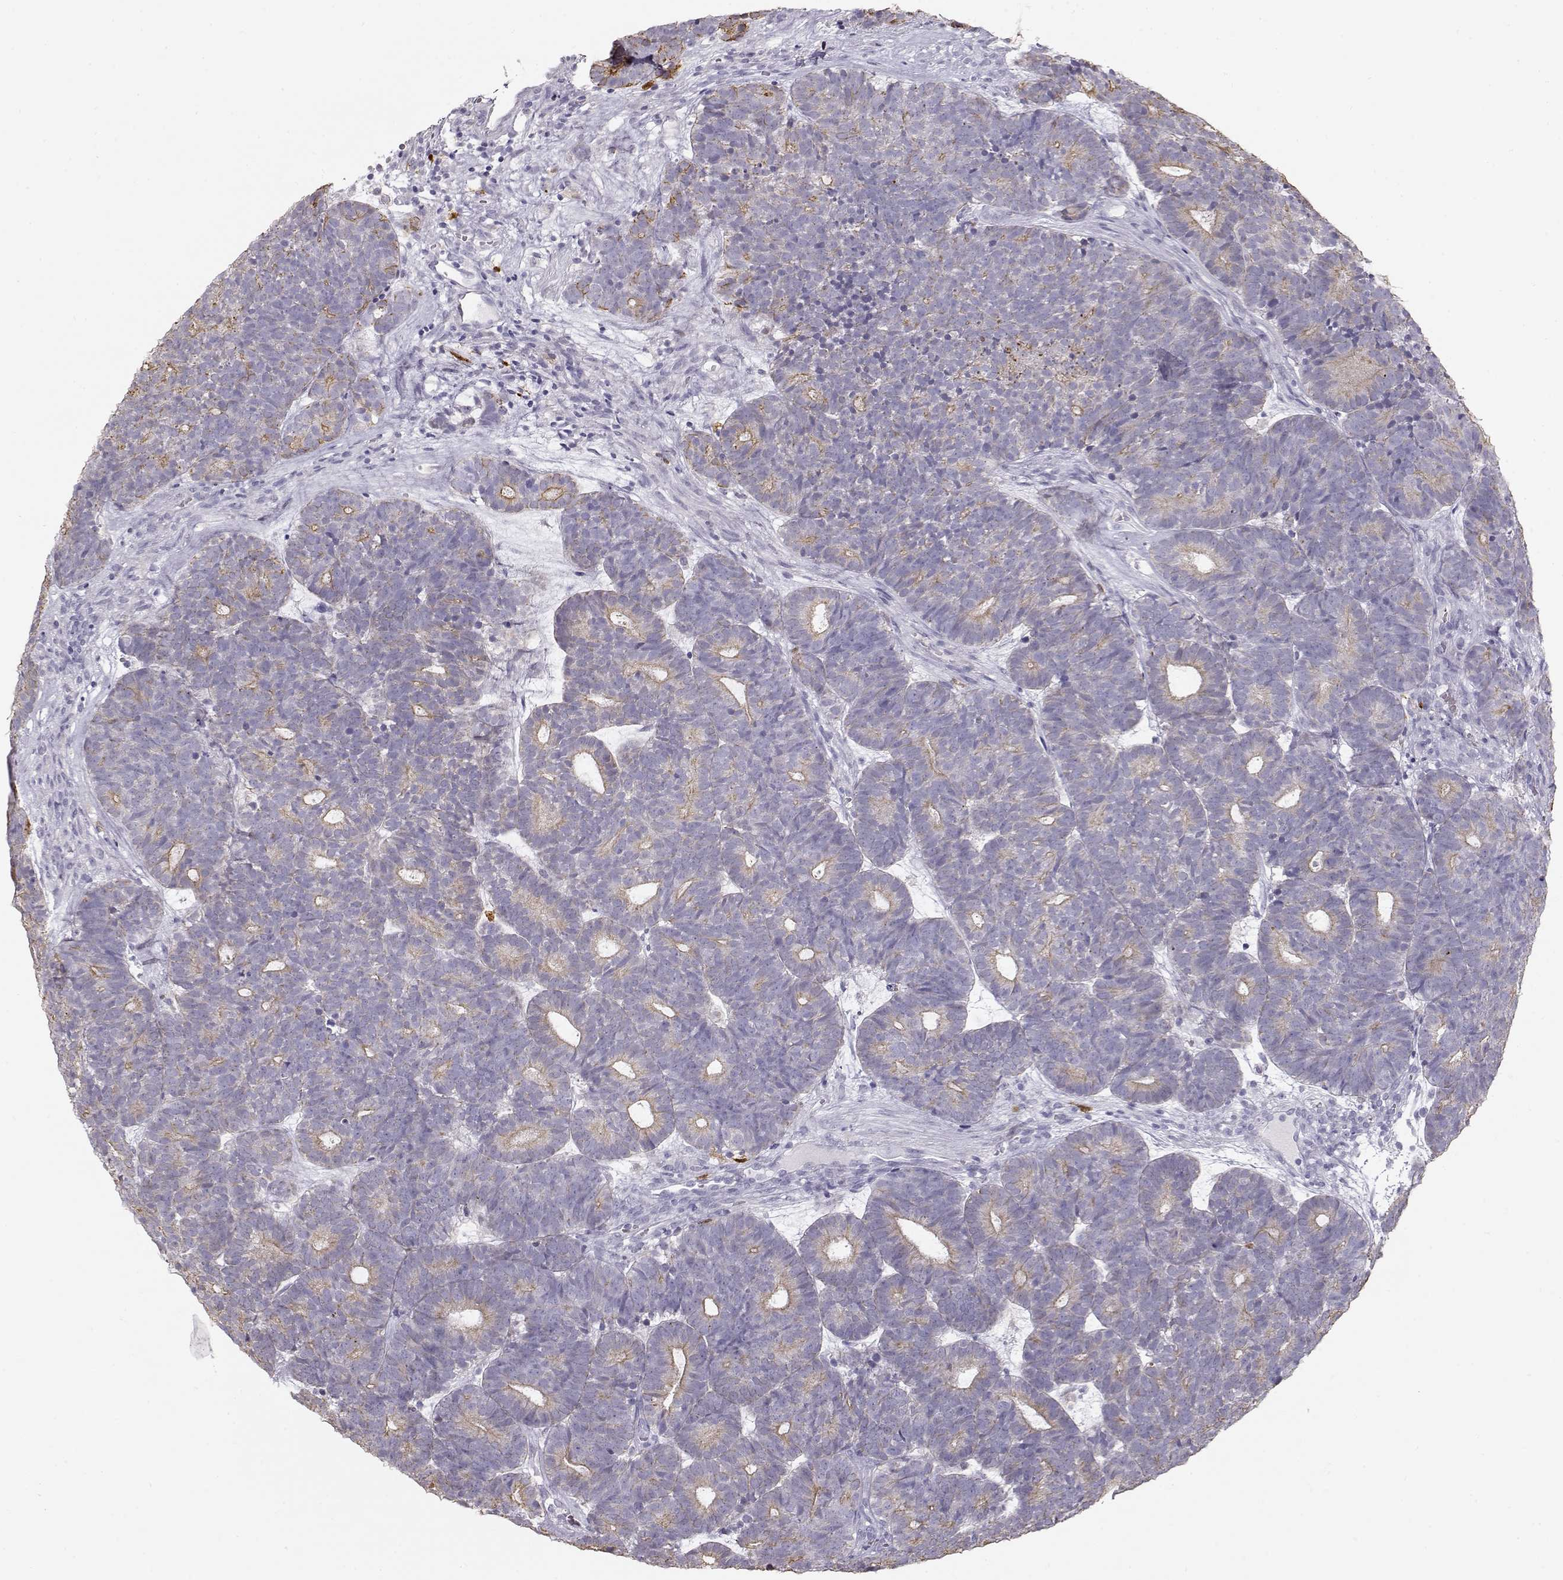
{"staining": {"intensity": "moderate", "quantity": "<25%", "location": "cytoplasmic/membranous"}, "tissue": "head and neck cancer", "cell_type": "Tumor cells", "image_type": "cancer", "snomed": [{"axis": "morphology", "description": "Adenocarcinoma, NOS"}, {"axis": "topography", "description": "Head-Neck"}], "caption": "Immunohistochemical staining of human head and neck adenocarcinoma exhibits low levels of moderate cytoplasmic/membranous expression in approximately <25% of tumor cells.", "gene": "S100B", "patient": {"sex": "female", "age": 81}}